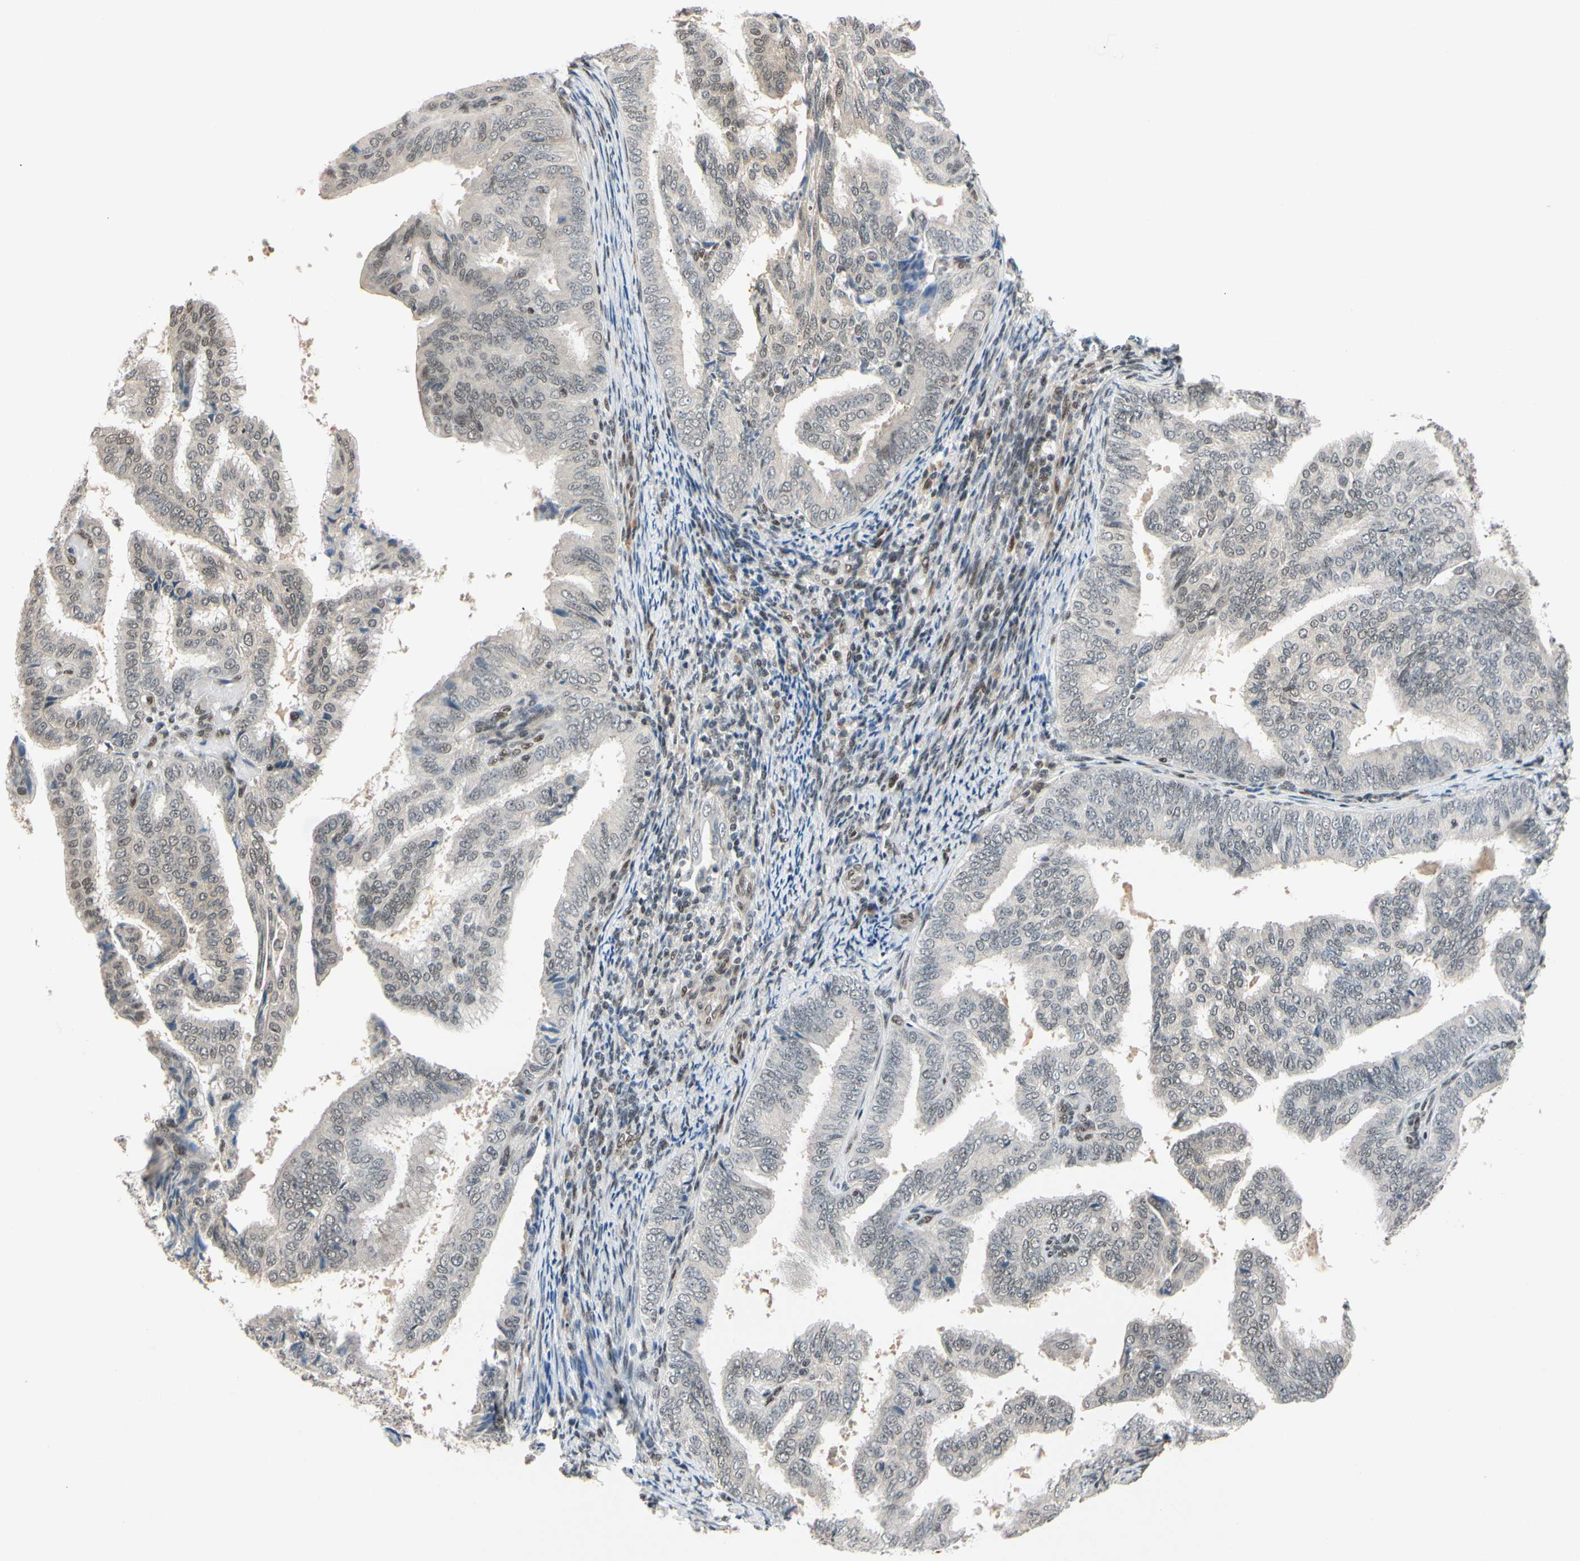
{"staining": {"intensity": "weak", "quantity": "25%-75%", "location": "nuclear"}, "tissue": "endometrial cancer", "cell_type": "Tumor cells", "image_type": "cancer", "snomed": [{"axis": "morphology", "description": "Adenocarcinoma, NOS"}, {"axis": "topography", "description": "Endometrium"}], "caption": "A high-resolution micrograph shows IHC staining of endometrial adenocarcinoma, which reveals weak nuclear staining in about 25%-75% of tumor cells. The staining is performed using DAB (3,3'-diaminobenzidine) brown chromogen to label protein expression. The nuclei are counter-stained blue using hematoxylin.", "gene": "TAF4", "patient": {"sex": "female", "age": 58}}